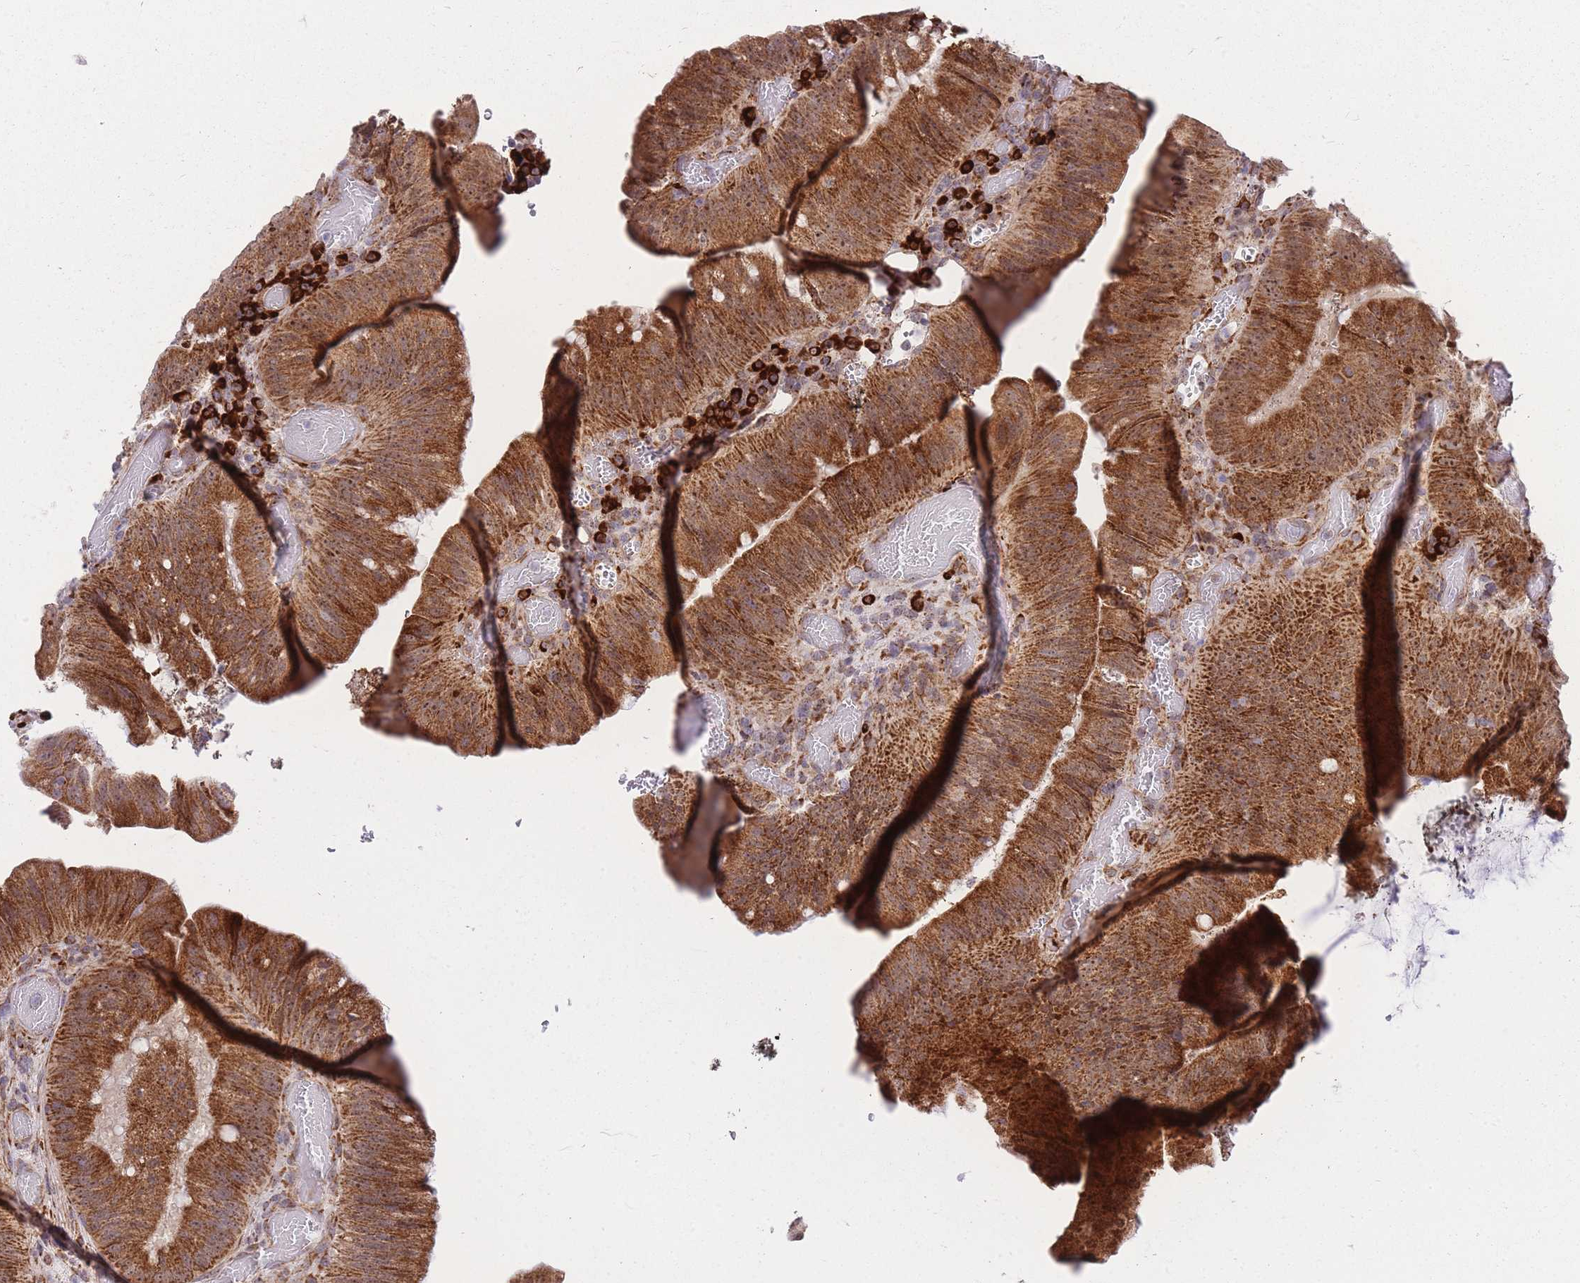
{"staining": {"intensity": "strong", "quantity": ">75%", "location": "cytoplasmic/membranous"}, "tissue": "colorectal cancer", "cell_type": "Tumor cells", "image_type": "cancer", "snomed": [{"axis": "morphology", "description": "Adenocarcinoma, NOS"}, {"axis": "topography", "description": "Colon"}], "caption": "A photomicrograph of colorectal cancer (adenocarcinoma) stained for a protein demonstrates strong cytoplasmic/membranous brown staining in tumor cells.", "gene": "EXOSC8", "patient": {"sex": "female", "age": 43}}